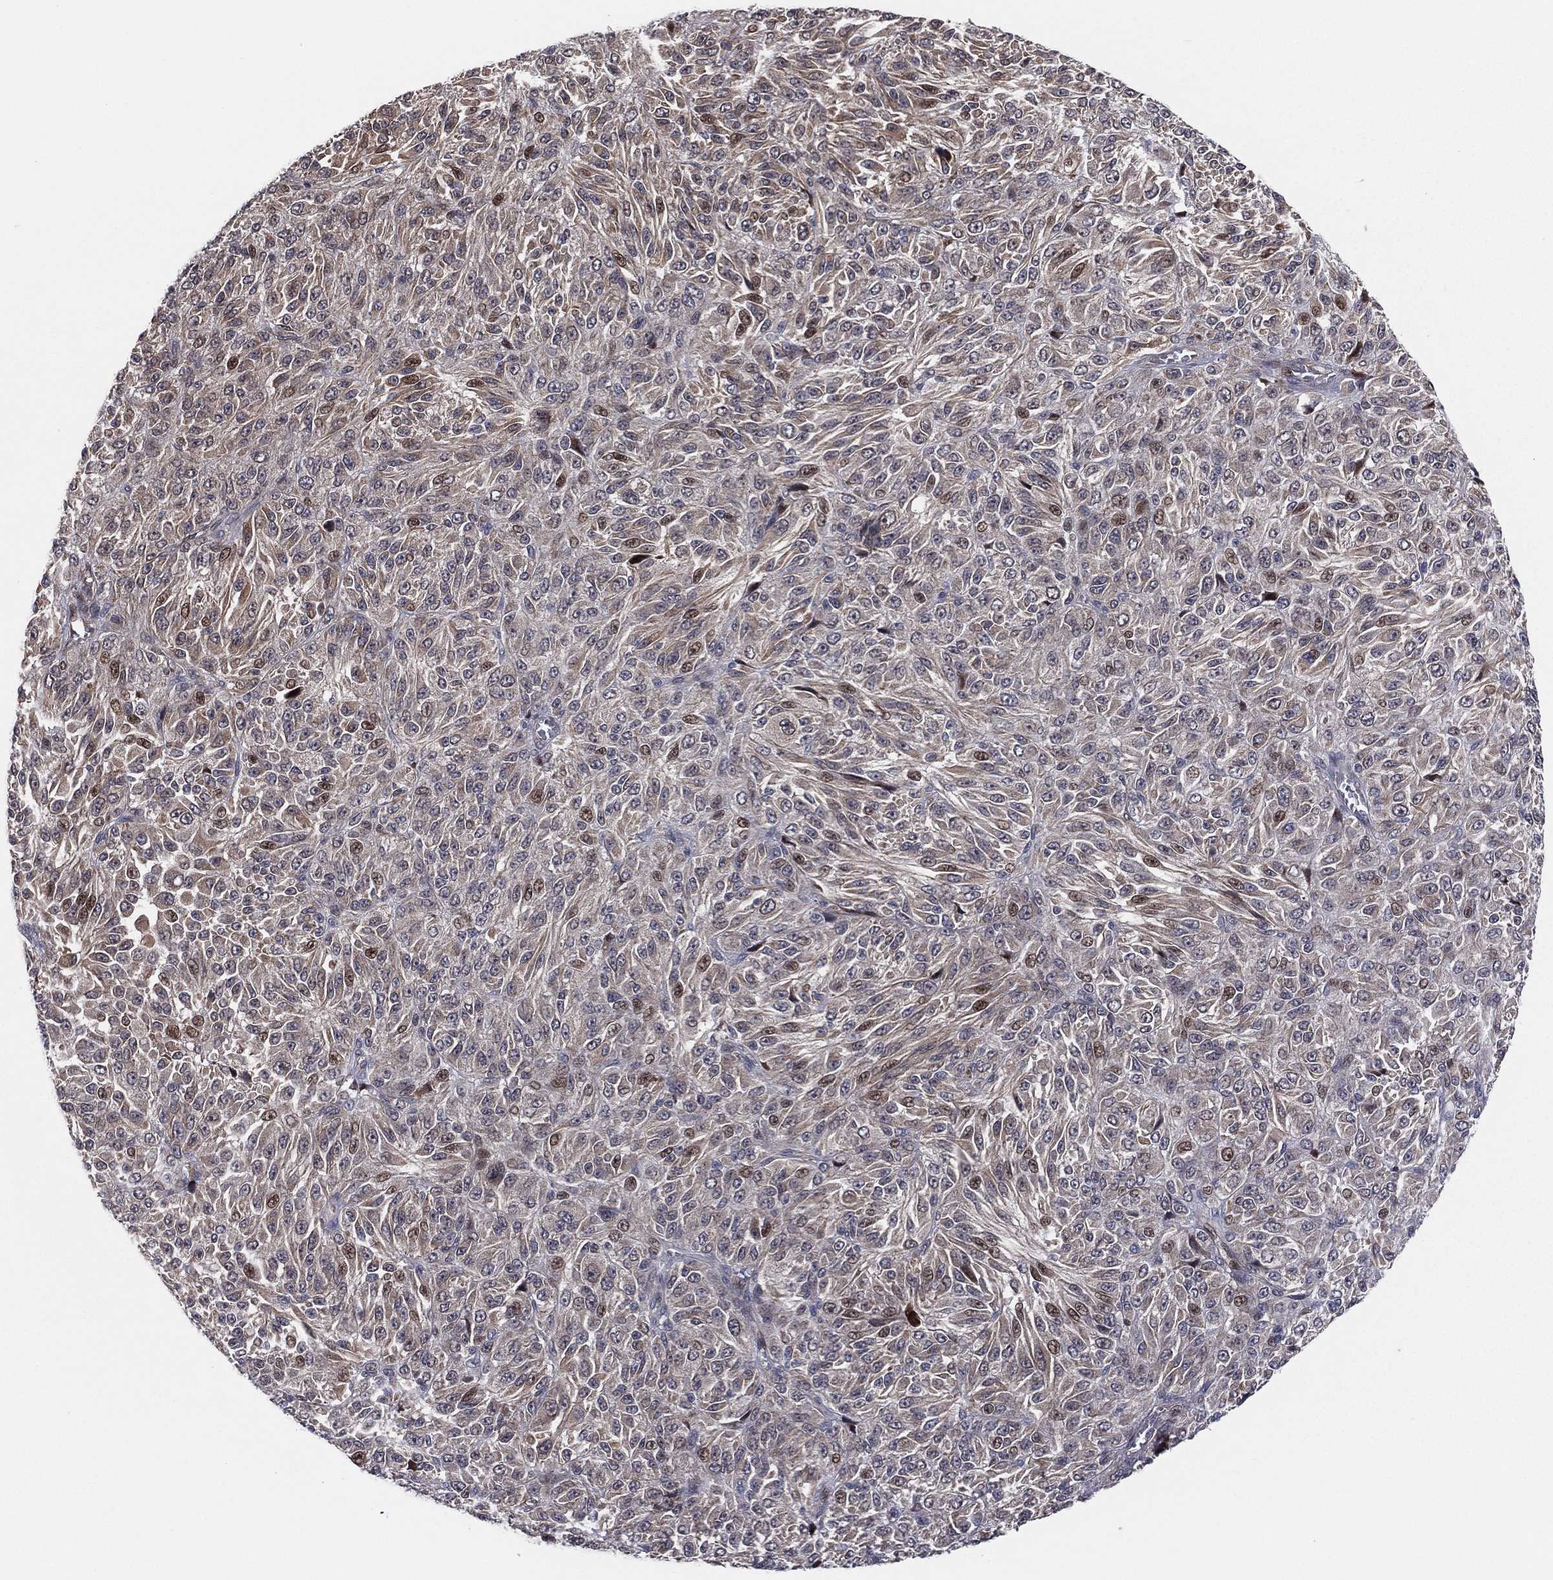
{"staining": {"intensity": "weak", "quantity": "<25%", "location": "cytoplasmic/membranous"}, "tissue": "melanoma", "cell_type": "Tumor cells", "image_type": "cancer", "snomed": [{"axis": "morphology", "description": "Malignant melanoma, Metastatic site"}, {"axis": "topography", "description": "Brain"}], "caption": "An immunohistochemistry (IHC) micrograph of malignant melanoma (metastatic site) is shown. There is no staining in tumor cells of malignant melanoma (metastatic site).", "gene": "UTP14A", "patient": {"sex": "female", "age": 56}}